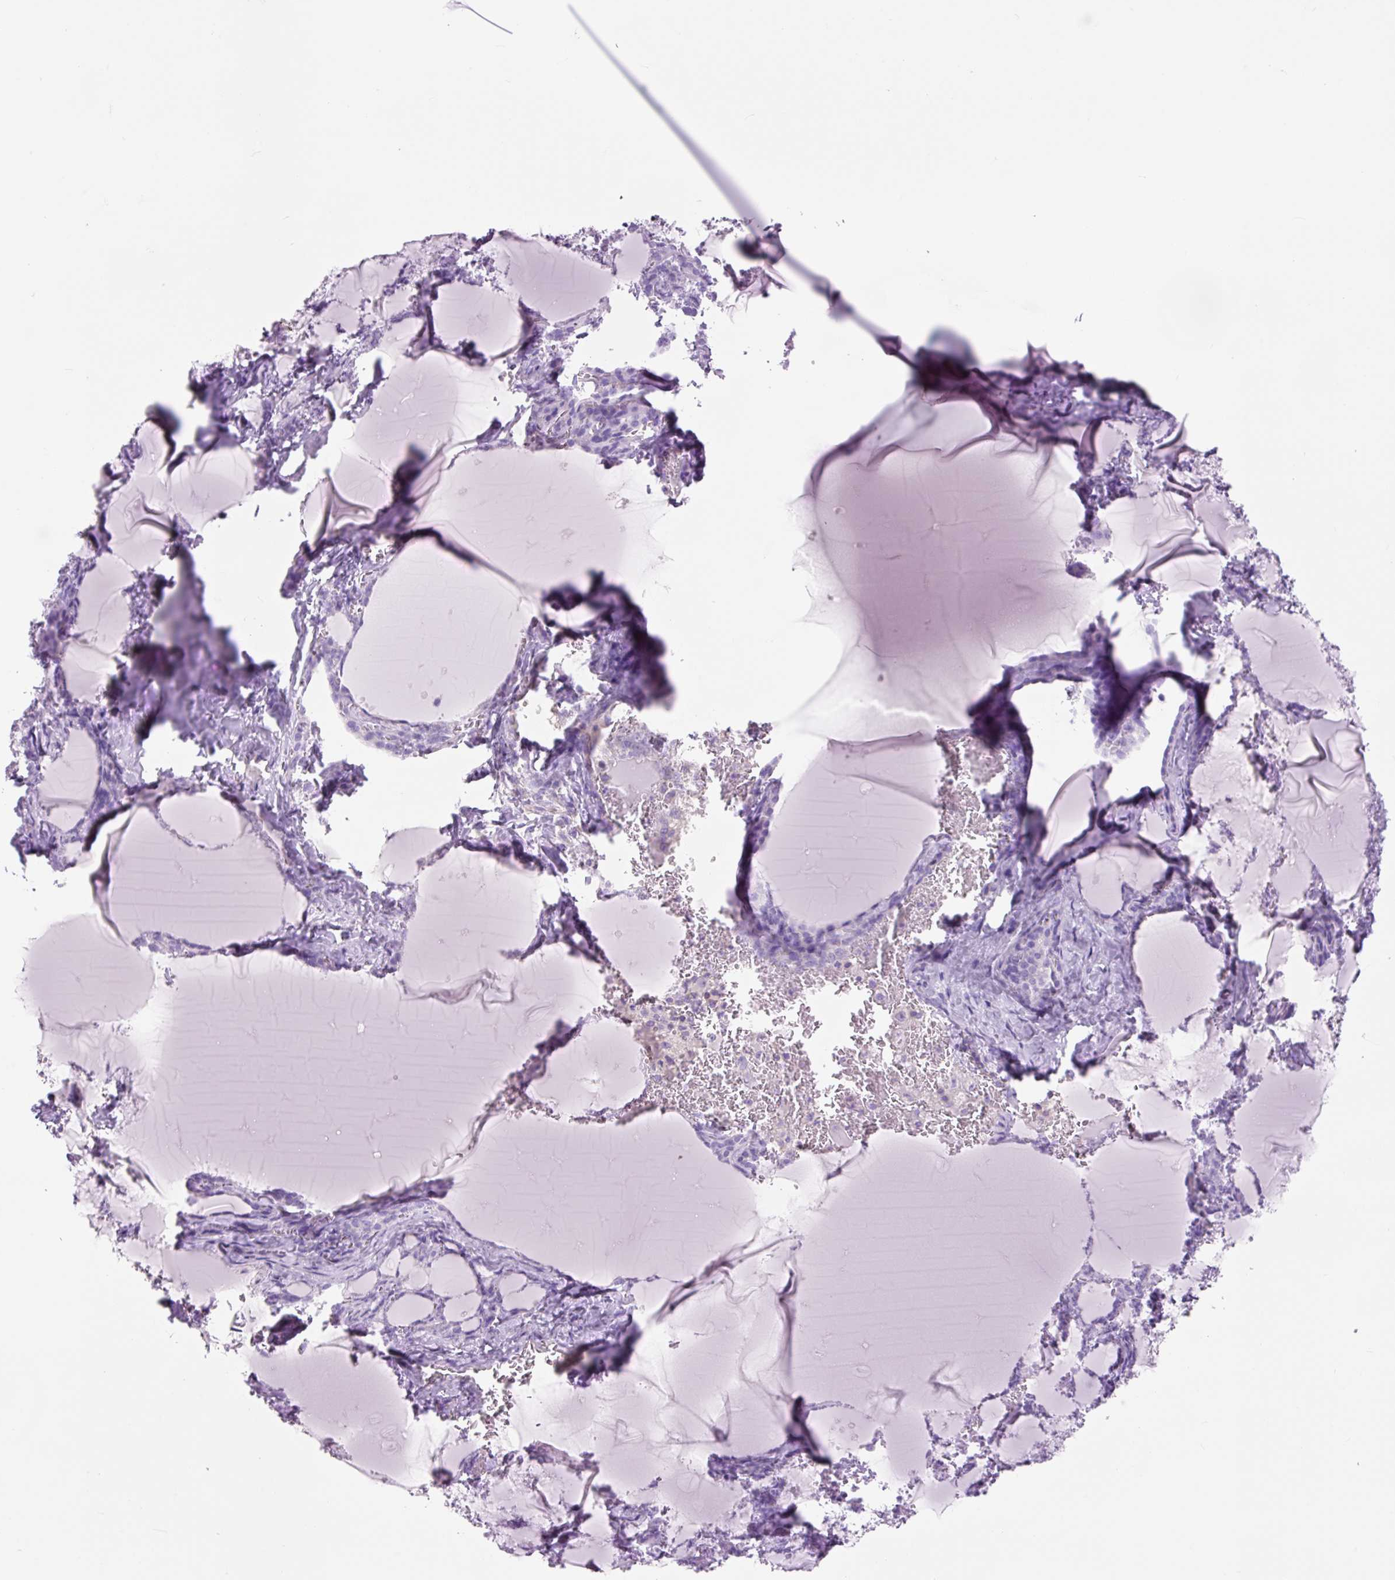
{"staining": {"intensity": "negative", "quantity": "none", "location": "none"}, "tissue": "thyroid gland", "cell_type": "Glandular cells", "image_type": "normal", "snomed": [{"axis": "morphology", "description": "Normal tissue, NOS"}, {"axis": "topography", "description": "Thyroid gland"}], "caption": "Protein analysis of benign thyroid gland exhibits no significant staining in glandular cells. The staining is performed using DAB brown chromogen with nuclei counter-stained in using hematoxylin.", "gene": "OR10A7", "patient": {"sex": "female", "age": 49}}